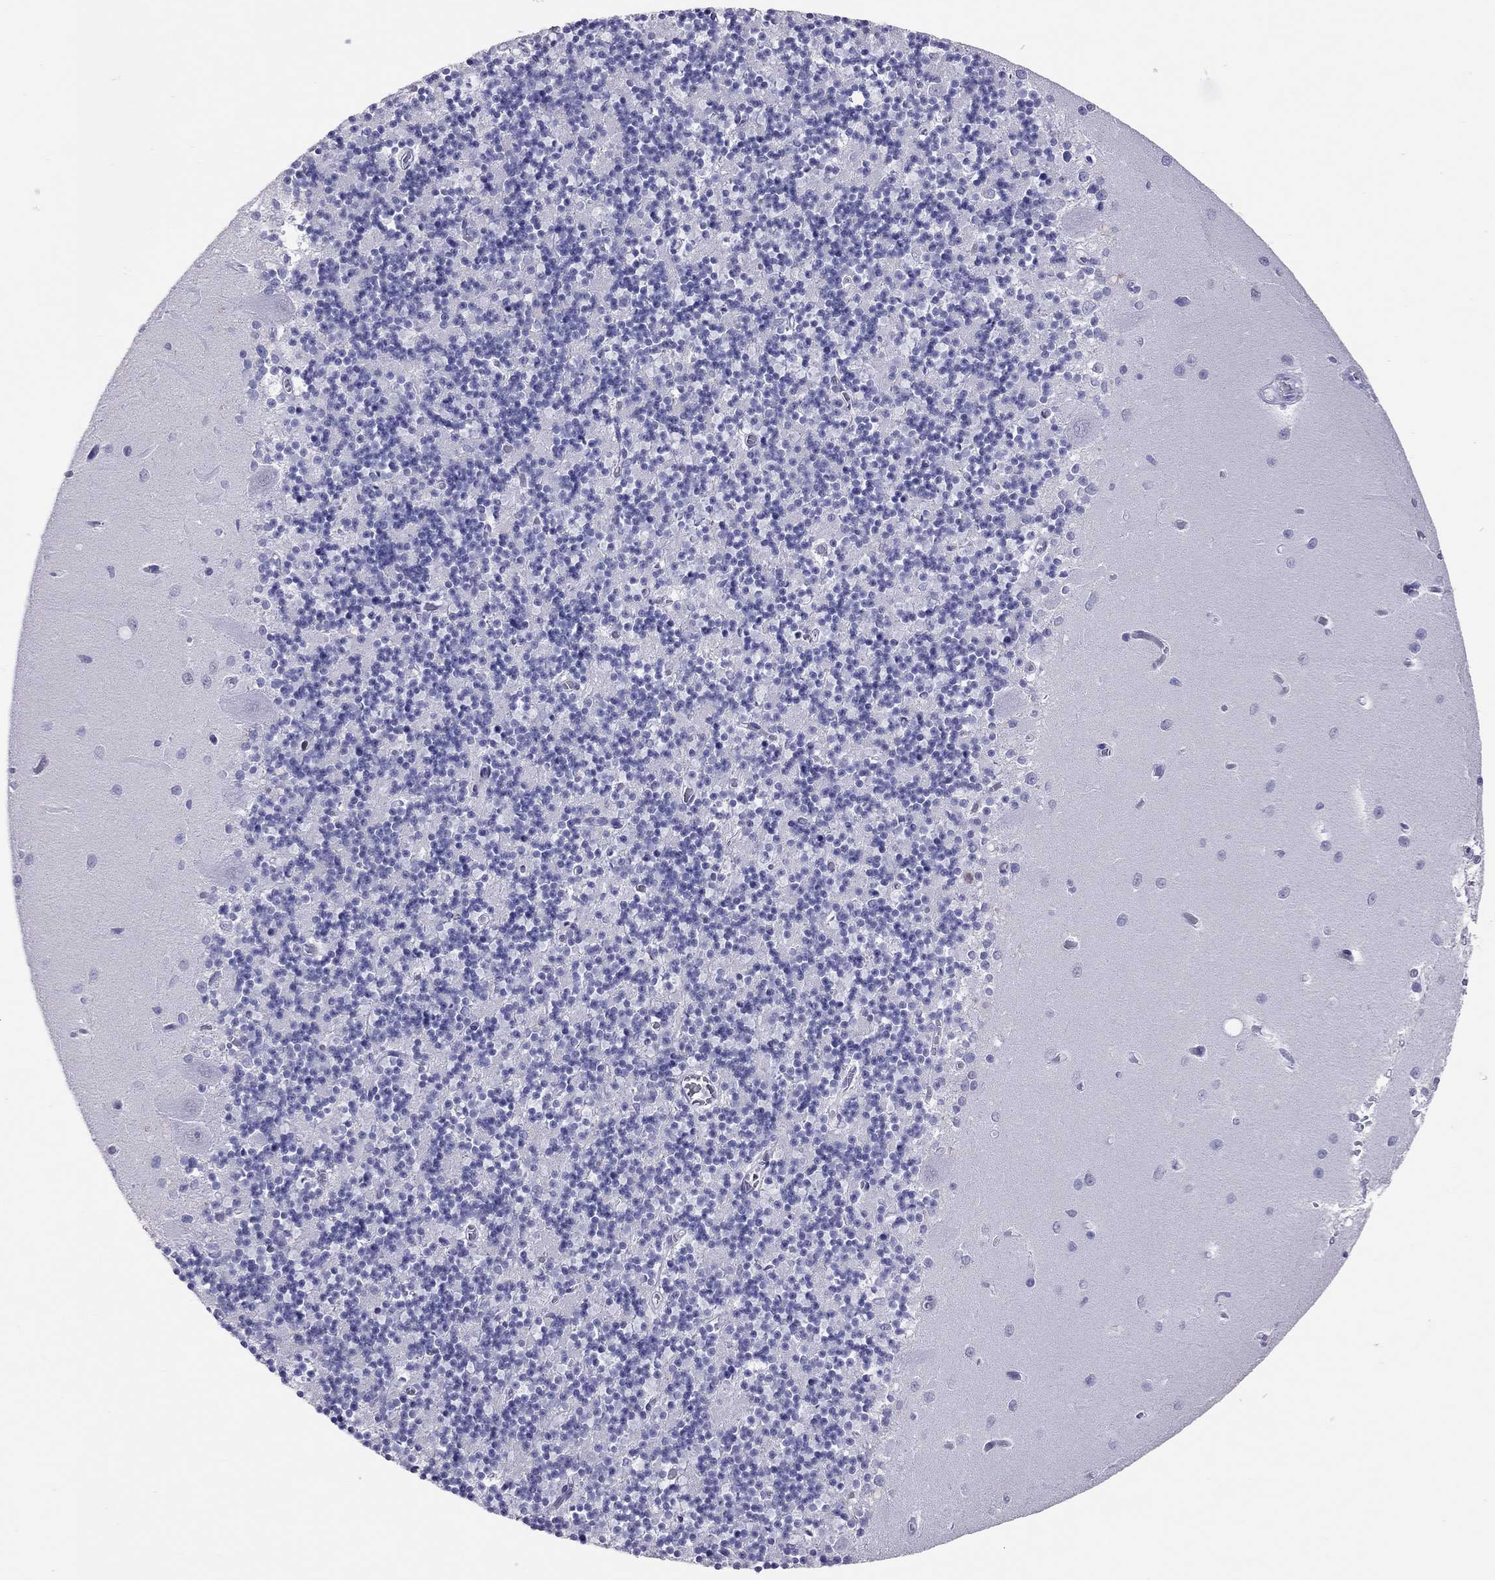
{"staining": {"intensity": "negative", "quantity": "none", "location": "none"}, "tissue": "cerebellum", "cell_type": "Cells in granular layer", "image_type": "normal", "snomed": [{"axis": "morphology", "description": "Normal tissue, NOS"}, {"axis": "topography", "description": "Cerebellum"}], "caption": "Immunohistochemistry of benign cerebellum demonstrates no expression in cells in granular layer.", "gene": "JHY", "patient": {"sex": "female", "age": 64}}